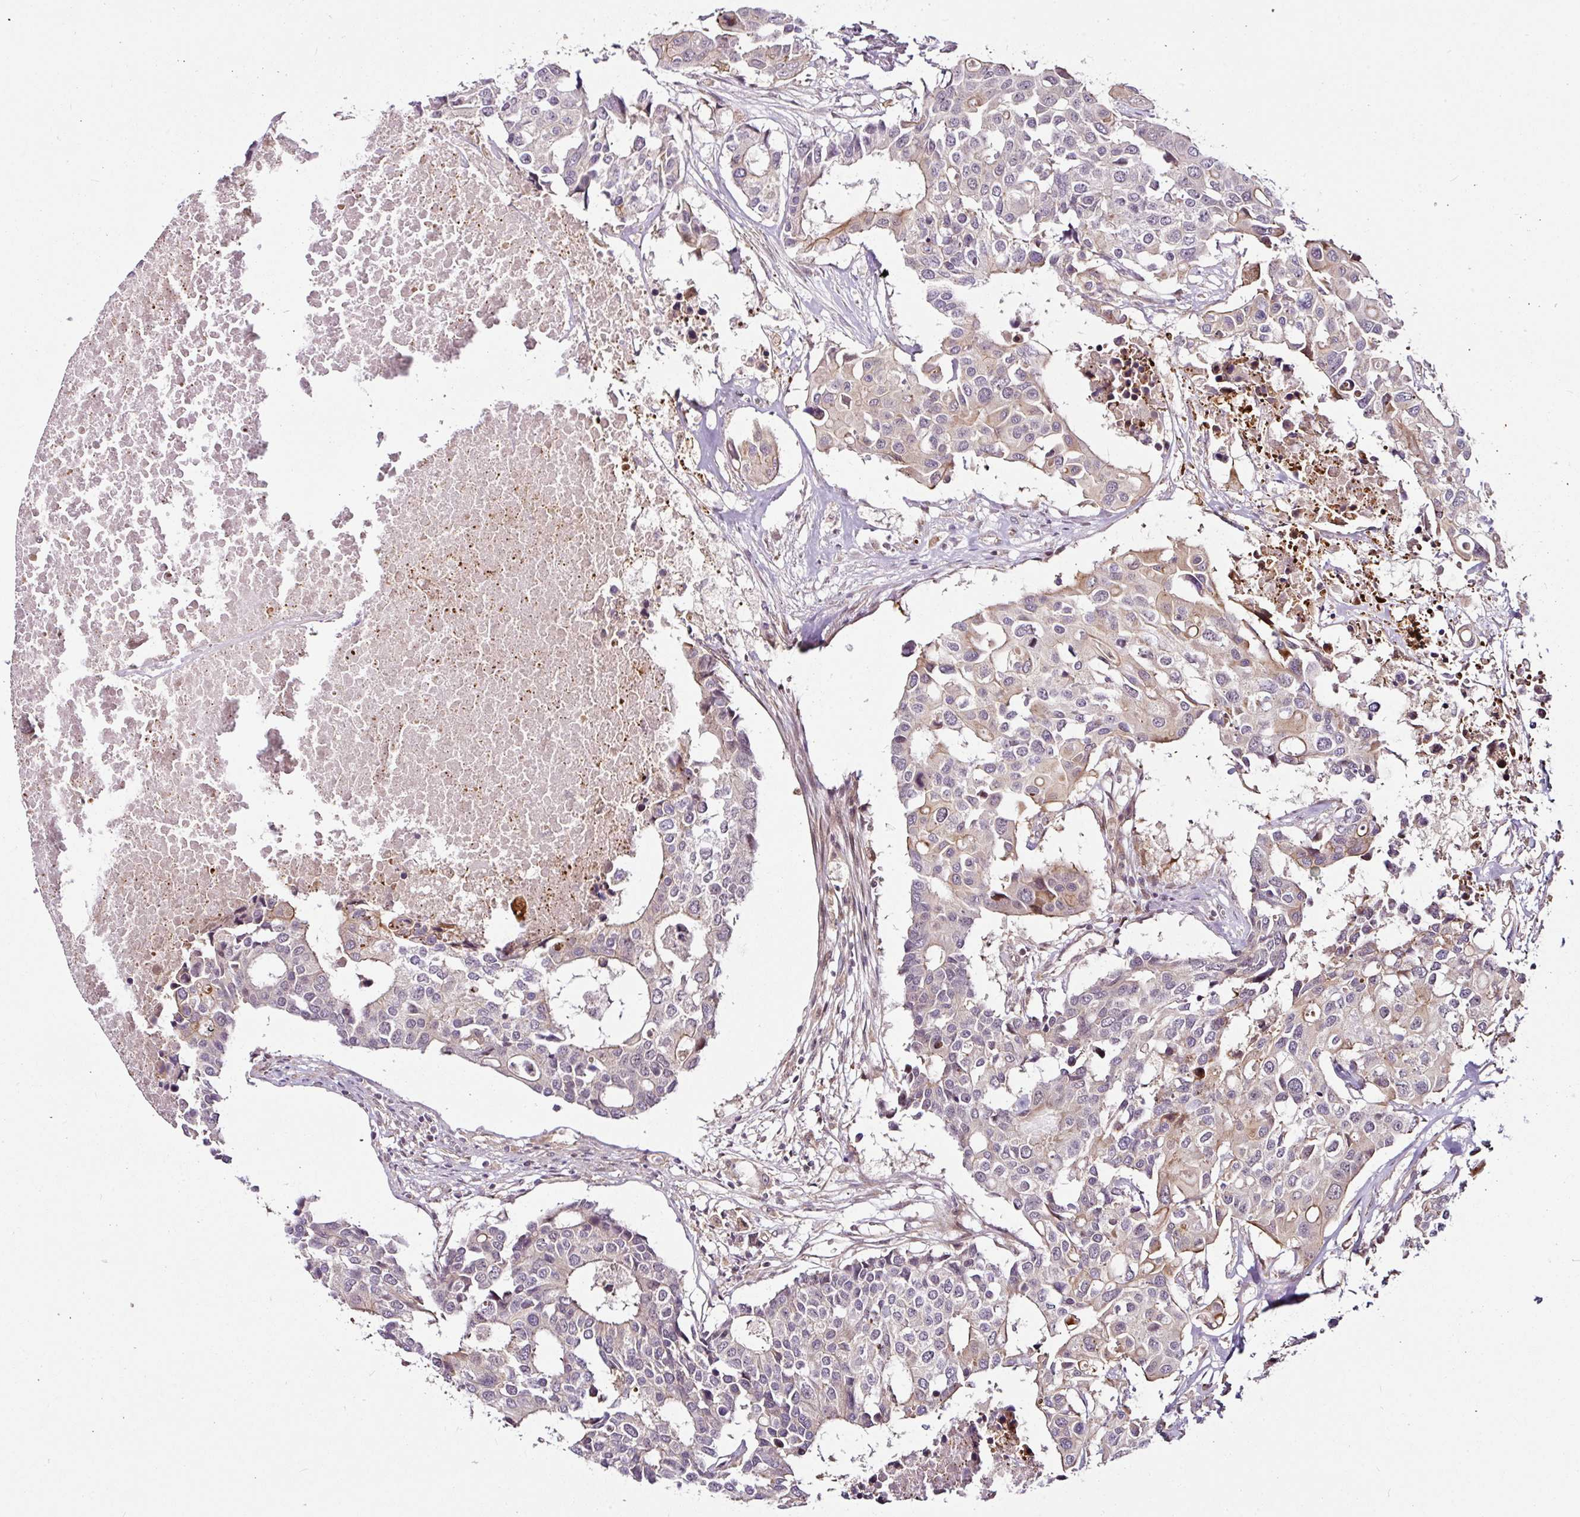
{"staining": {"intensity": "moderate", "quantity": "<25%", "location": "cytoplasmic/membranous"}, "tissue": "colorectal cancer", "cell_type": "Tumor cells", "image_type": "cancer", "snomed": [{"axis": "morphology", "description": "Adenocarcinoma, NOS"}, {"axis": "topography", "description": "Colon"}], "caption": "A brown stain shows moderate cytoplasmic/membranous staining of a protein in adenocarcinoma (colorectal) tumor cells.", "gene": "DCAF13", "patient": {"sex": "male", "age": 77}}